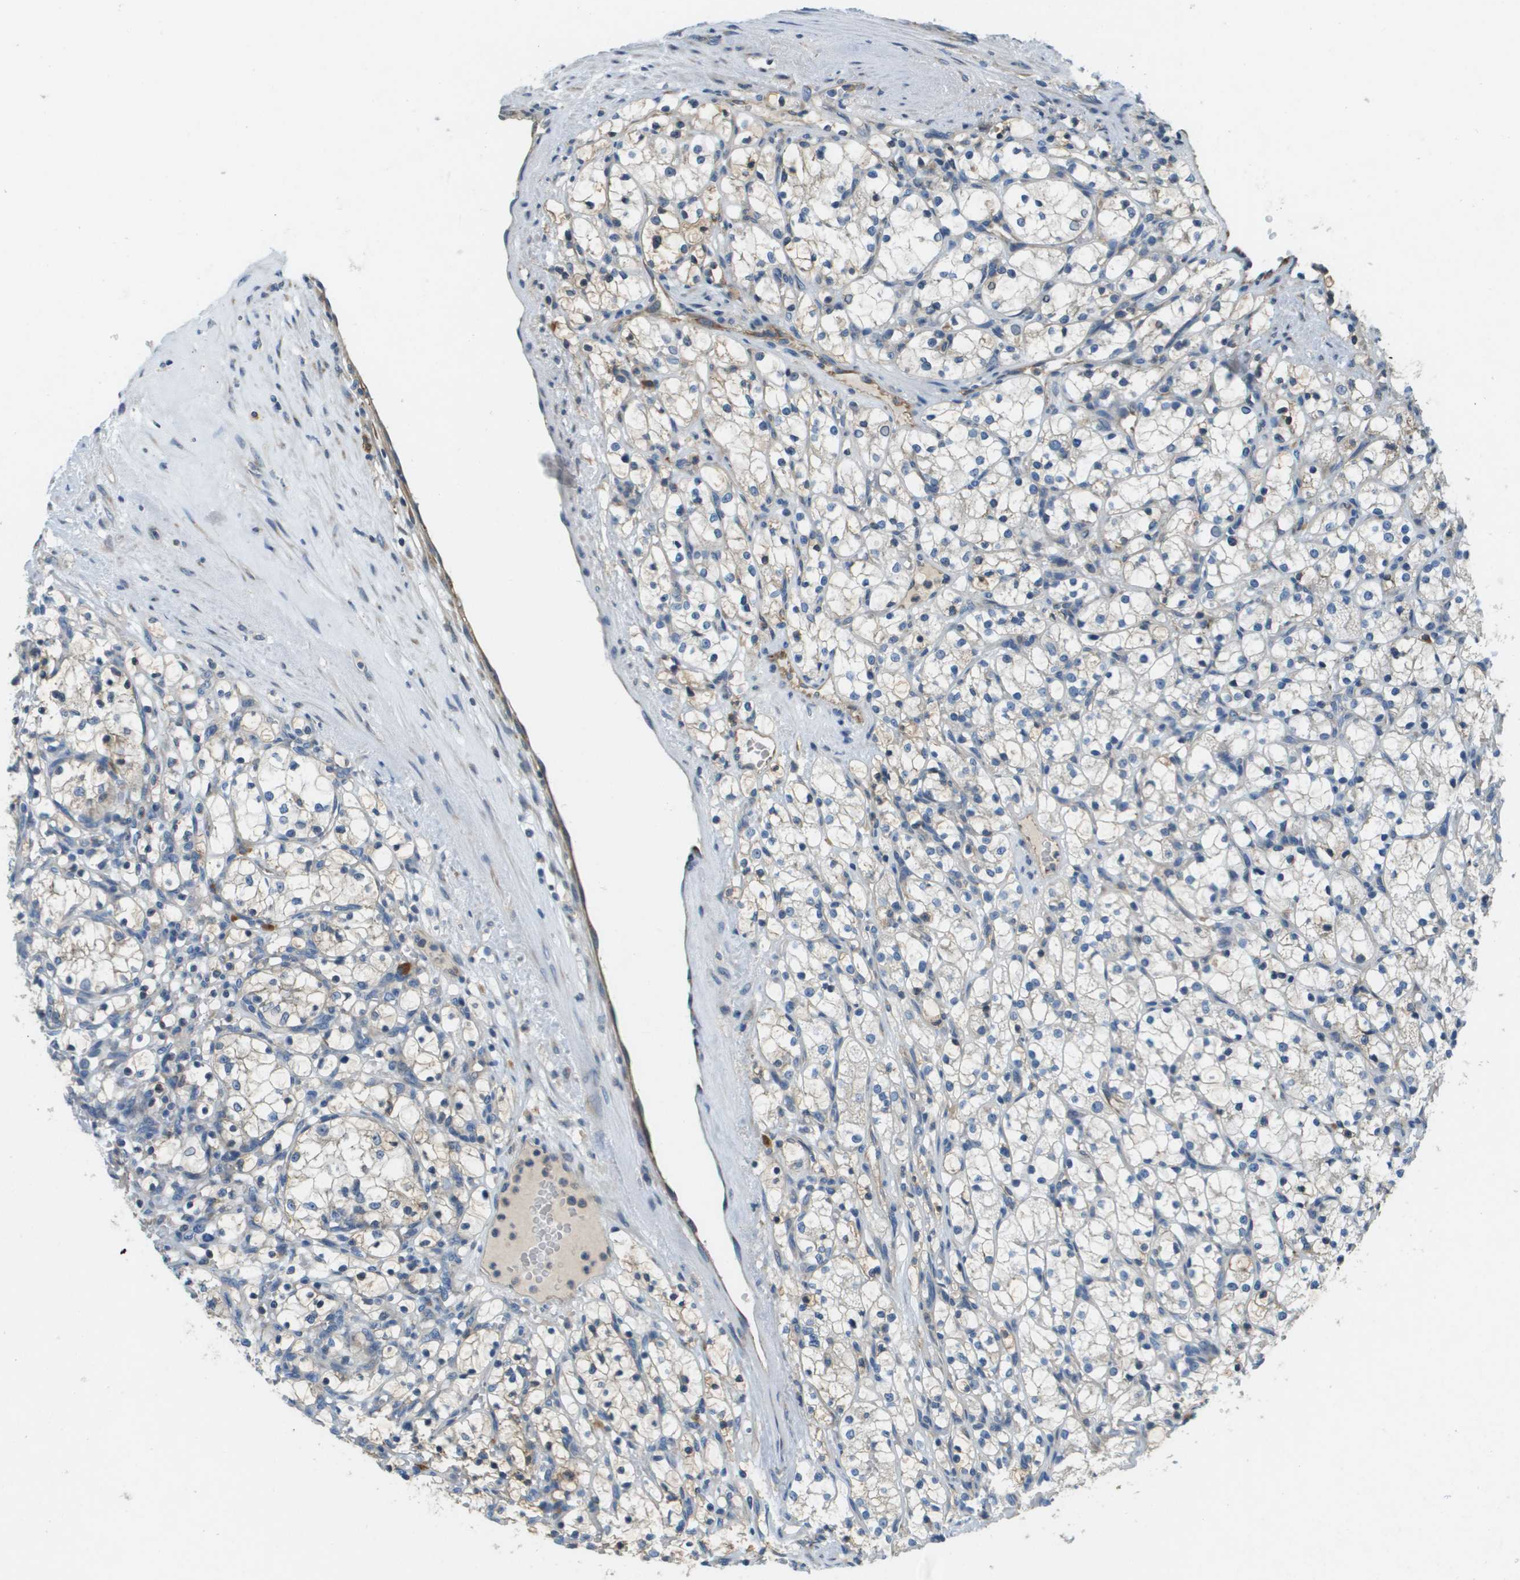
{"staining": {"intensity": "negative", "quantity": "none", "location": "none"}, "tissue": "renal cancer", "cell_type": "Tumor cells", "image_type": "cancer", "snomed": [{"axis": "morphology", "description": "Adenocarcinoma, NOS"}, {"axis": "topography", "description": "Kidney"}], "caption": "Immunohistochemical staining of renal cancer exhibits no significant staining in tumor cells.", "gene": "SAMSN1", "patient": {"sex": "female", "age": 69}}